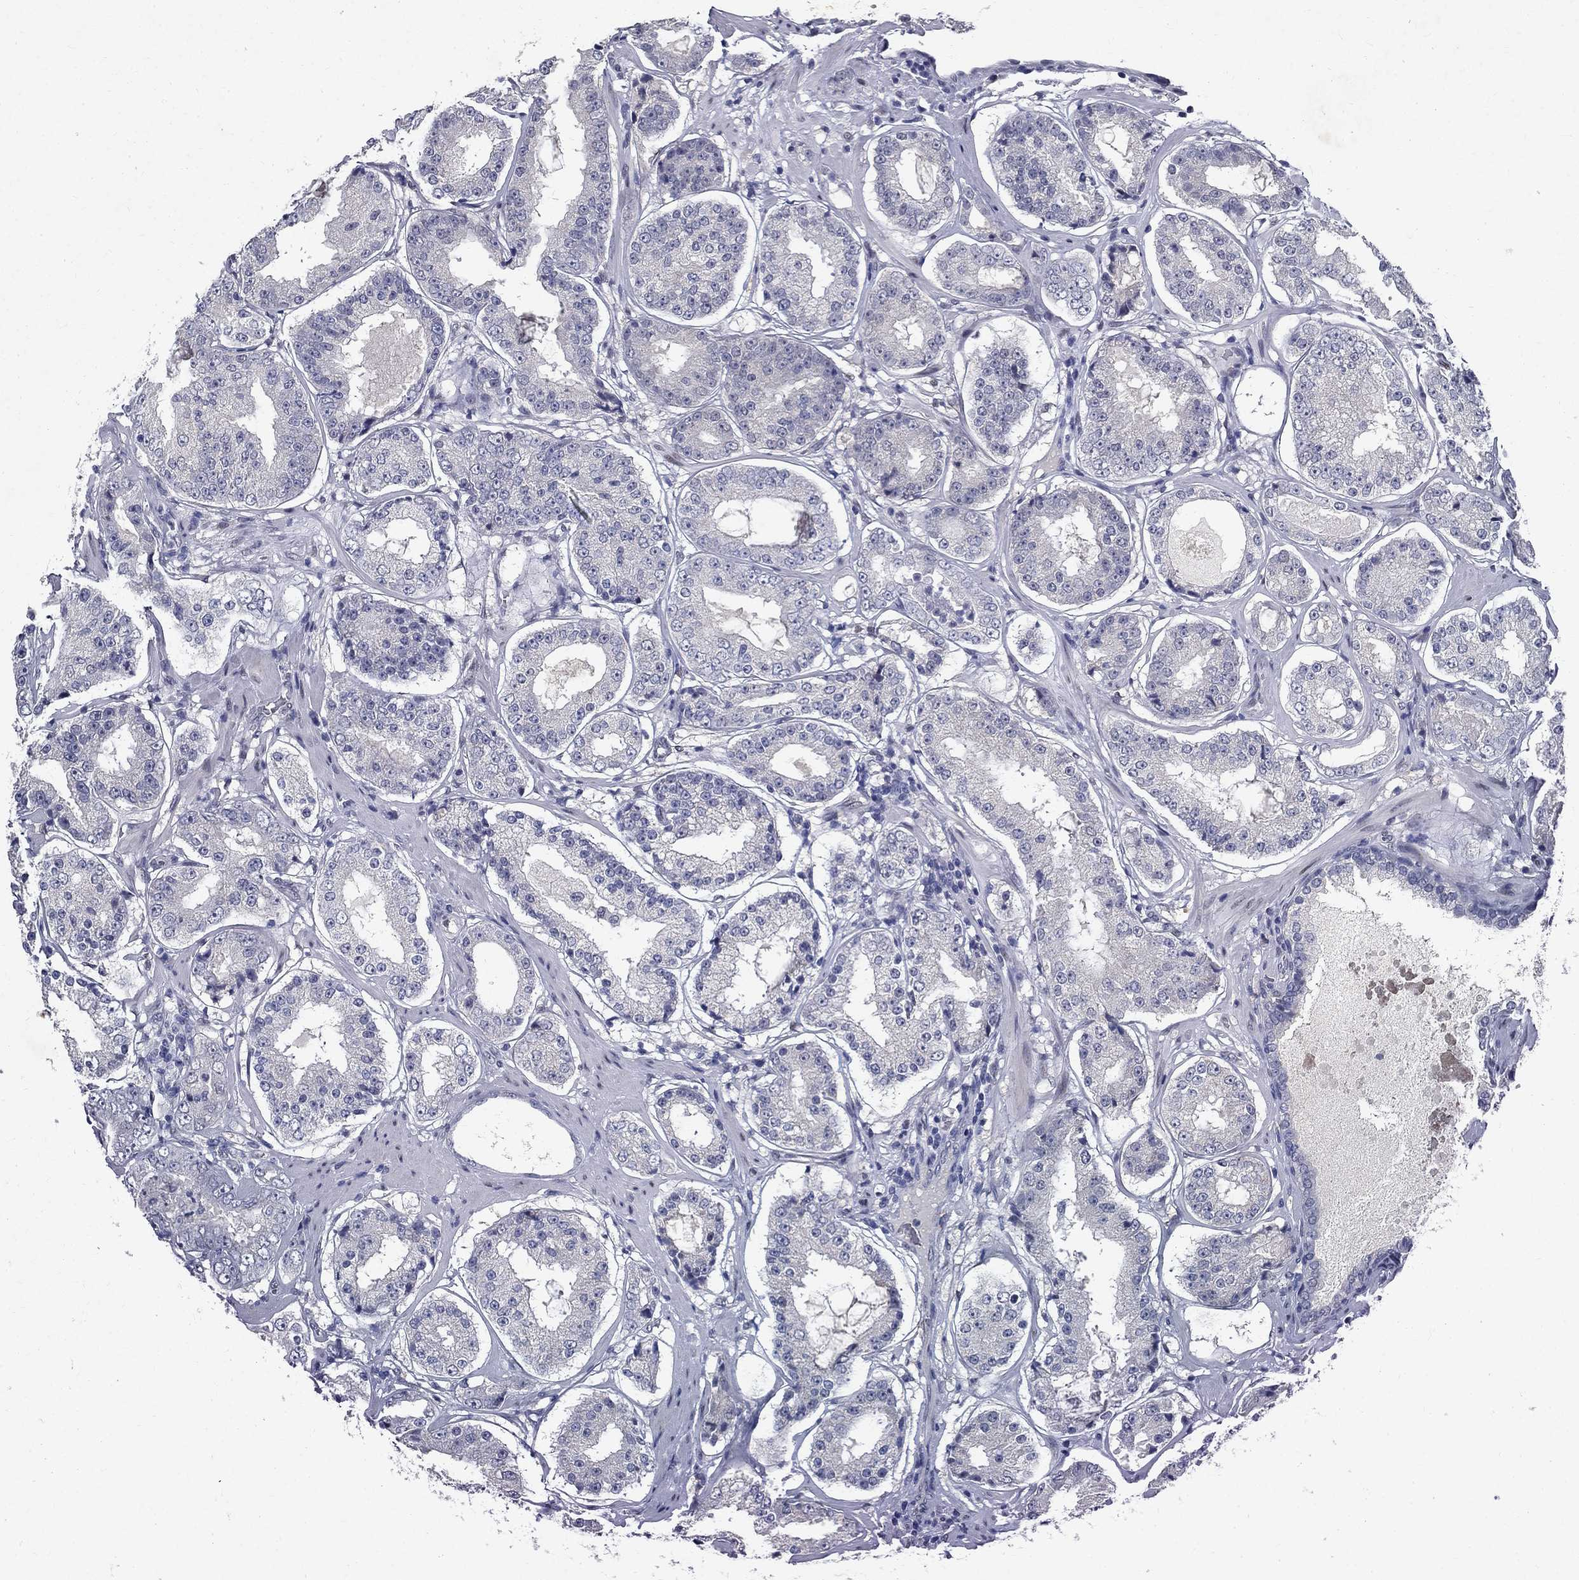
{"staining": {"intensity": "negative", "quantity": "none", "location": "none"}, "tissue": "prostate cancer", "cell_type": "Tumor cells", "image_type": "cancer", "snomed": [{"axis": "morphology", "description": "Adenocarcinoma, Low grade"}, {"axis": "topography", "description": "Prostate"}], "caption": "Photomicrograph shows no significant protein positivity in tumor cells of prostate cancer. (Immunohistochemistry, brightfield microscopy, high magnification).", "gene": "RBFOX1", "patient": {"sex": "male", "age": 60}}